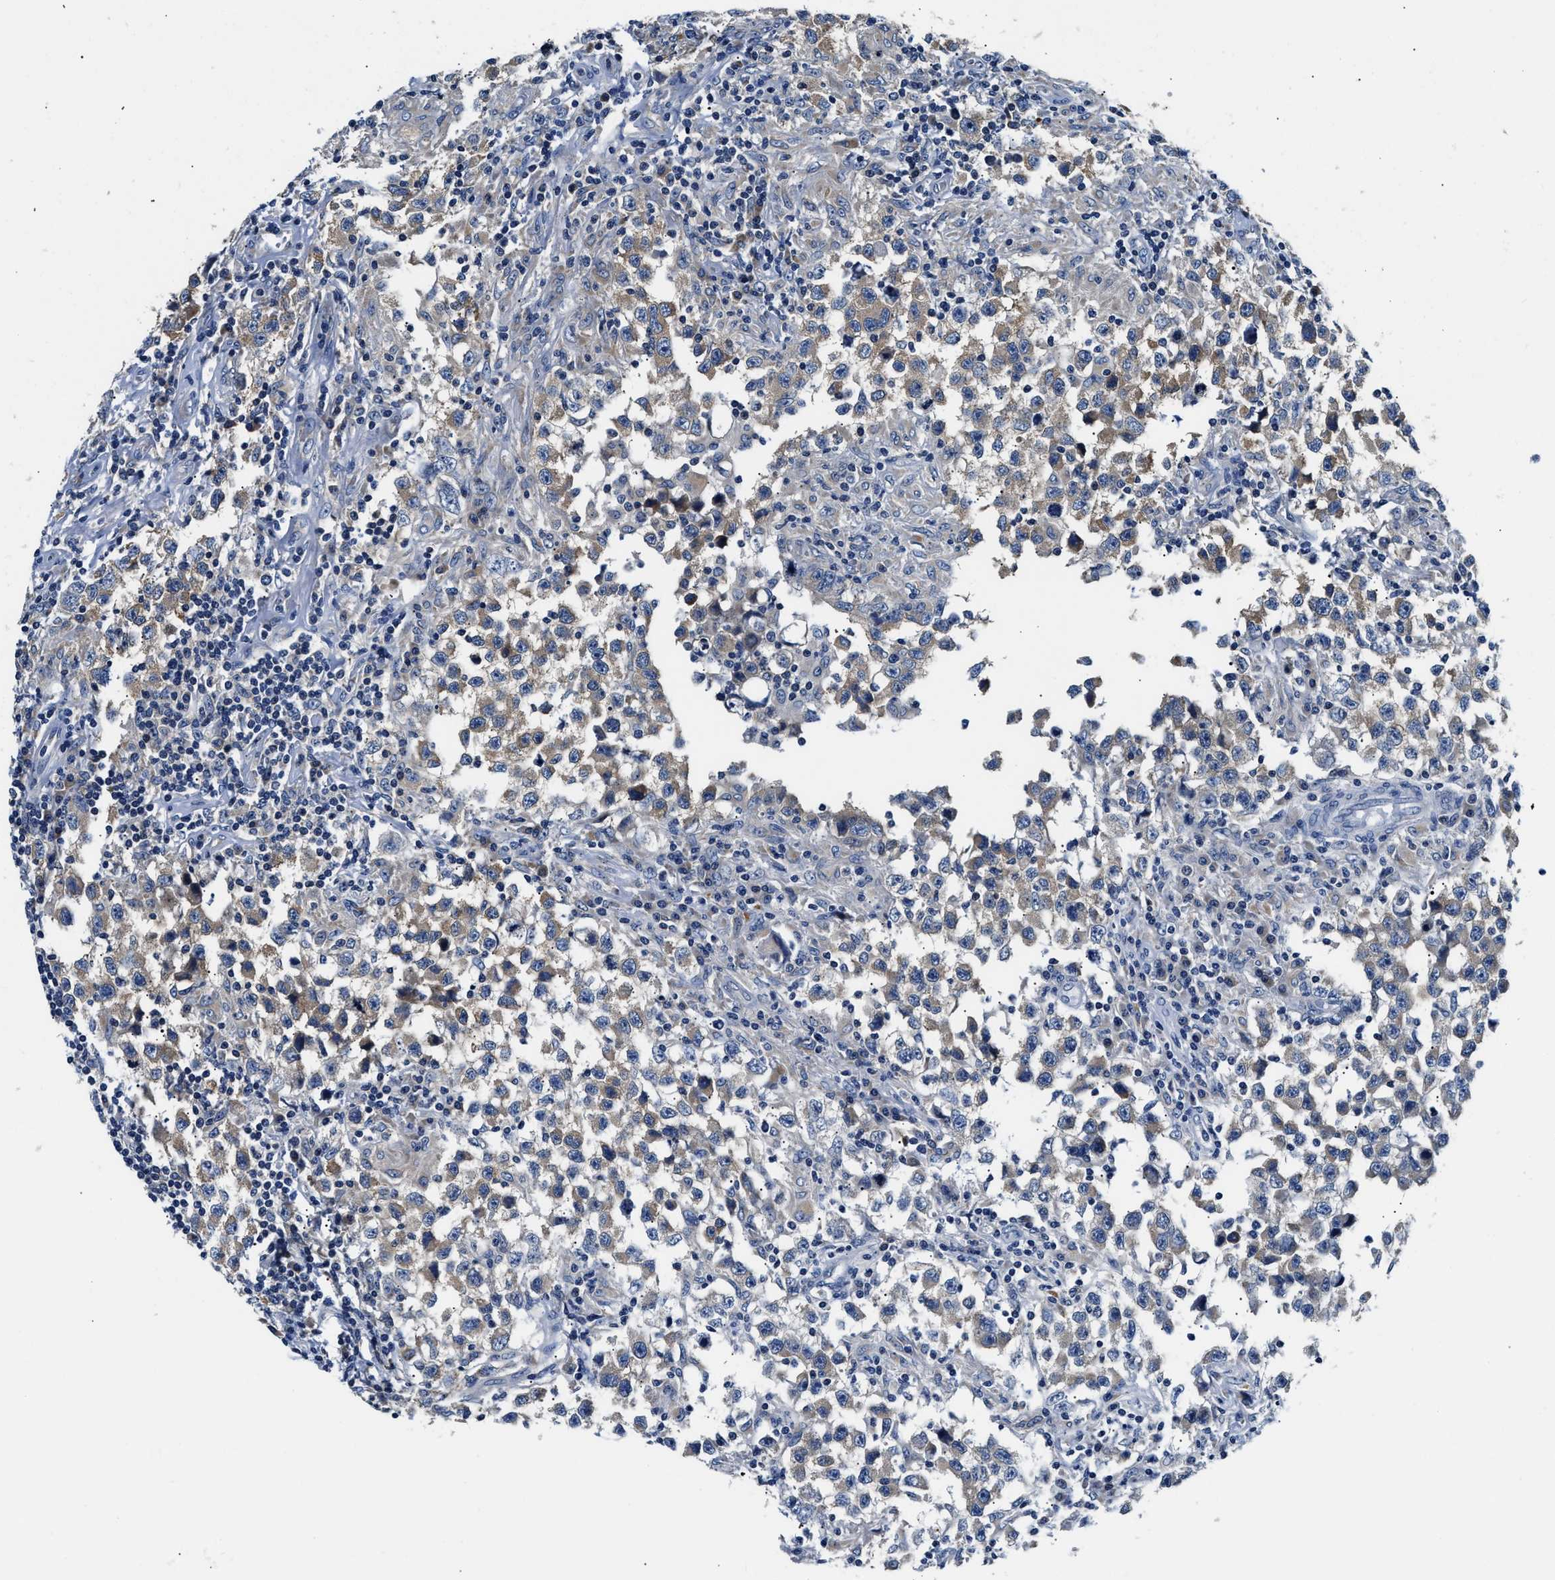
{"staining": {"intensity": "weak", "quantity": "<25%", "location": "cytoplasmic/membranous"}, "tissue": "testis cancer", "cell_type": "Tumor cells", "image_type": "cancer", "snomed": [{"axis": "morphology", "description": "Carcinoma, Embryonal, NOS"}, {"axis": "topography", "description": "Testis"}], "caption": "Immunohistochemistry of testis embryonal carcinoma exhibits no positivity in tumor cells. The staining was performed using DAB (3,3'-diaminobenzidine) to visualize the protein expression in brown, while the nuclei were stained in blue with hematoxylin (Magnification: 20x).", "gene": "FAM185A", "patient": {"sex": "male", "age": 21}}